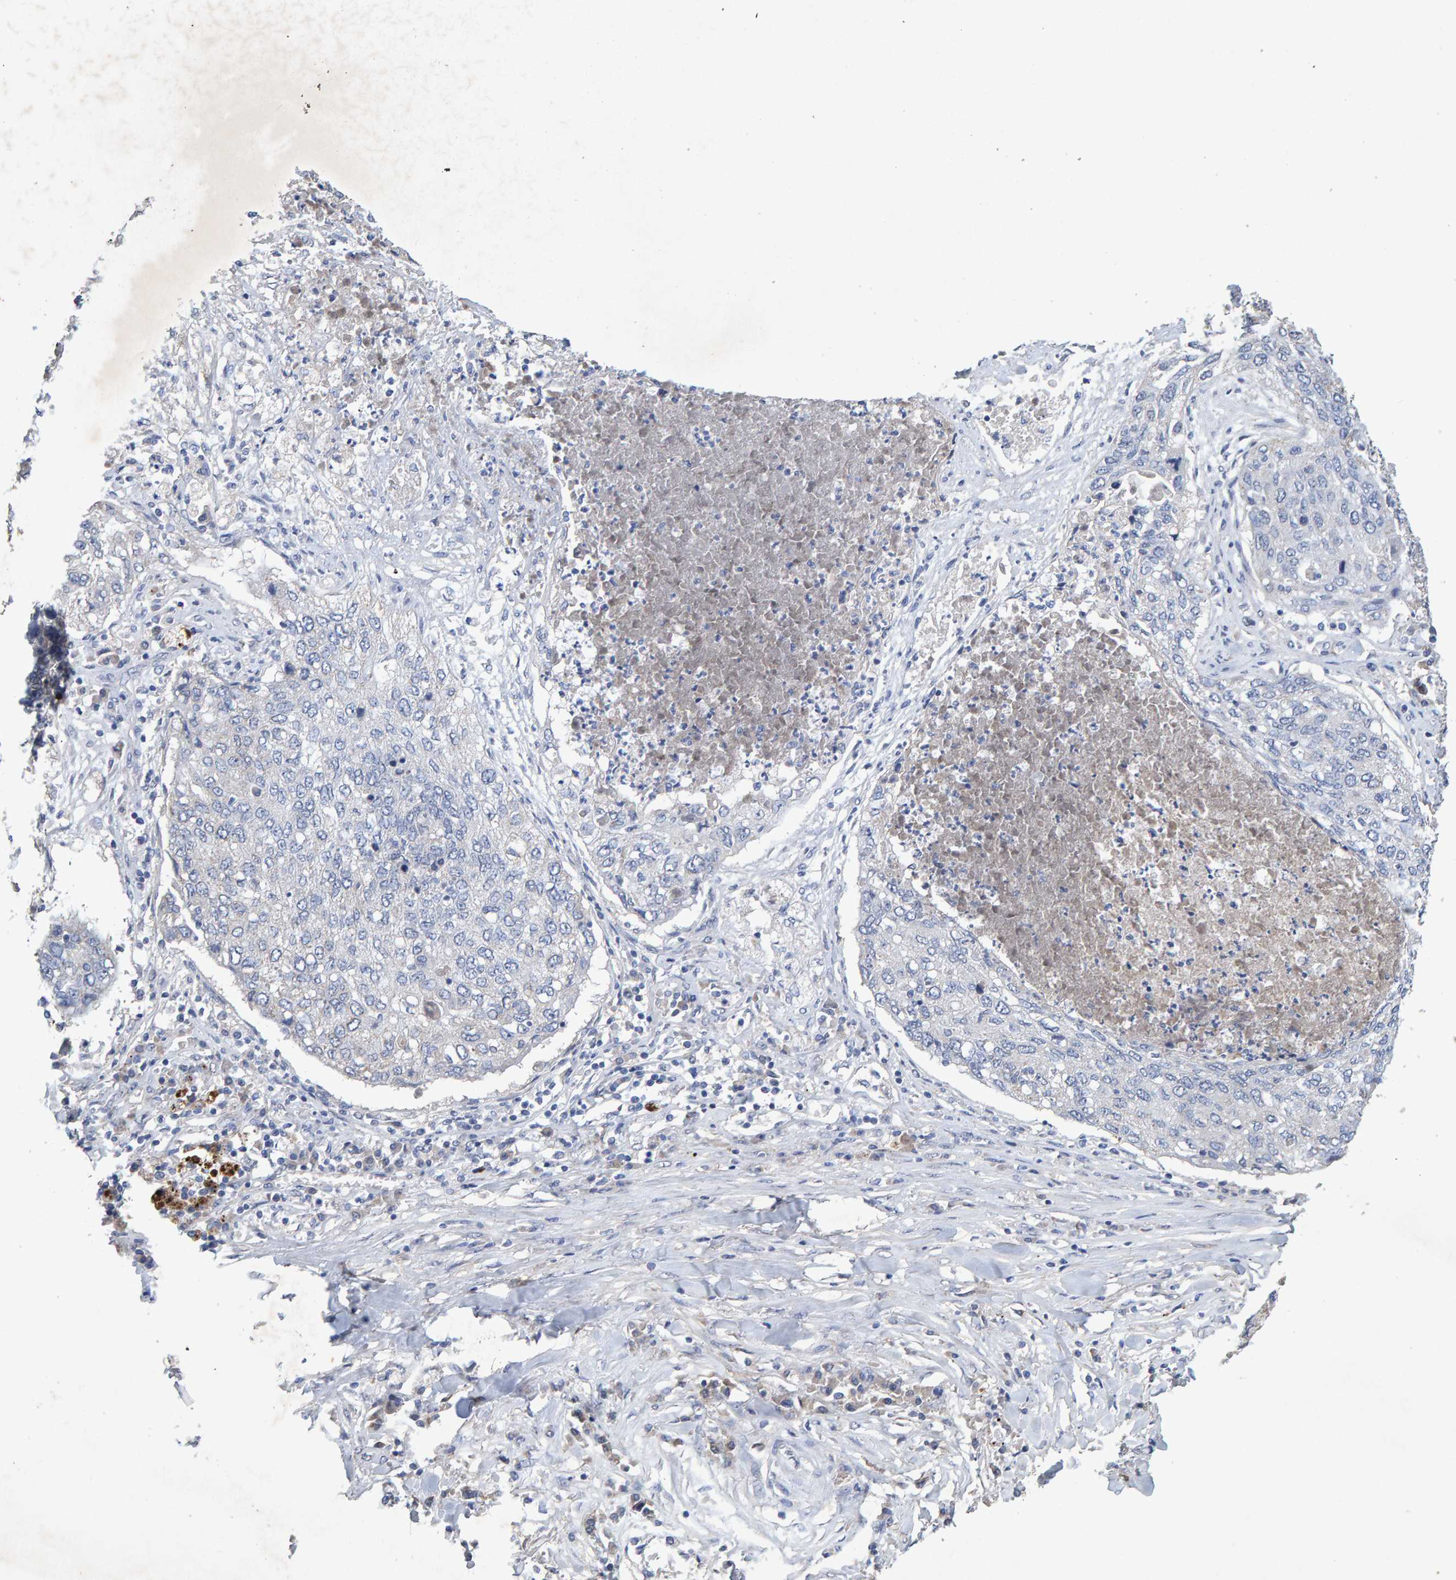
{"staining": {"intensity": "negative", "quantity": "none", "location": "none"}, "tissue": "lung cancer", "cell_type": "Tumor cells", "image_type": "cancer", "snomed": [{"axis": "morphology", "description": "Squamous cell carcinoma, NOS"}, {"axis": "topography", "description": "Lung"}], "caption": "Immunohistochemical staining of lung cancer exhibits no significant expression in tumor cells. (DAB (3,3'-diaminobenzidine) immunohistochemistry (IHC) visualized using brightfield microscopy, high magnification).", "gene": "CTH", "patient": {"sex": "female", "age": 63}}